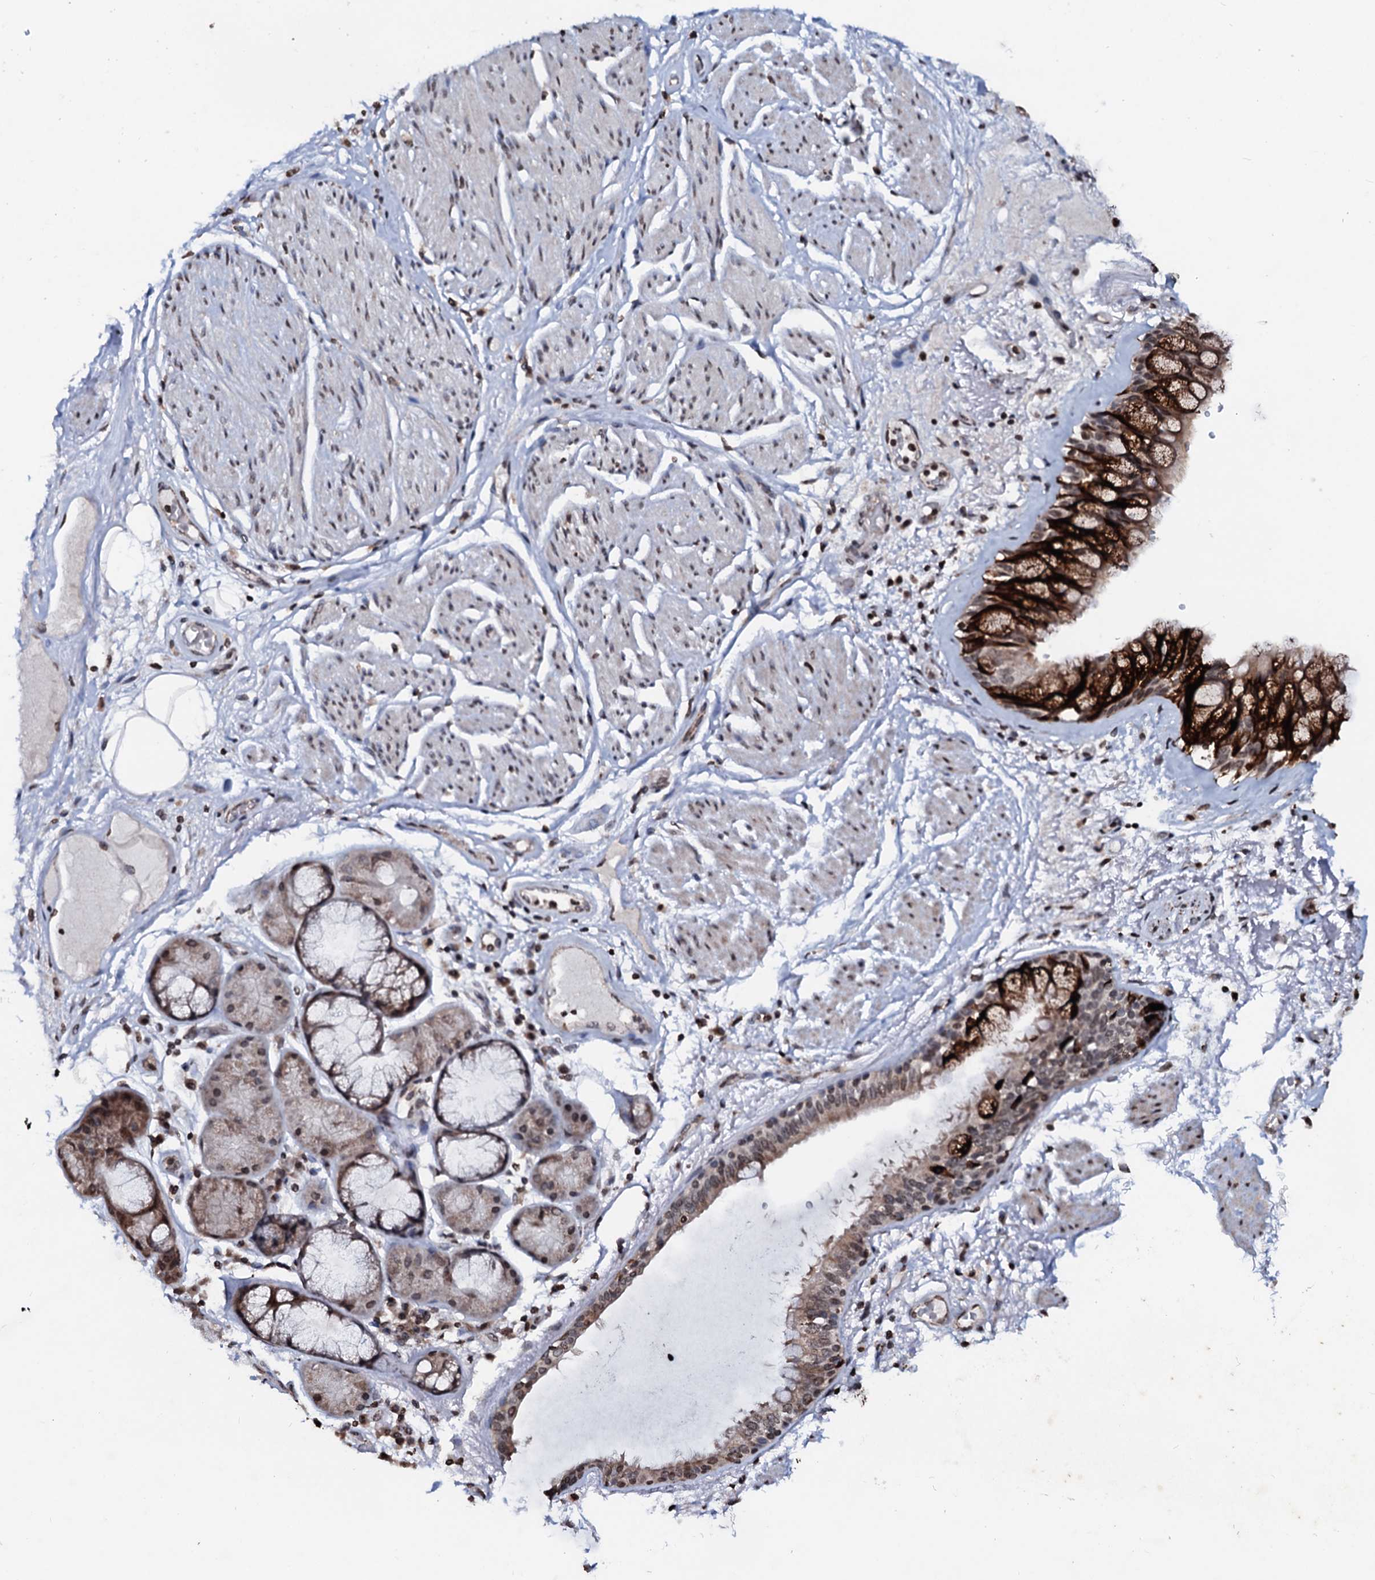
{"staining": {"intensity": "moderate", "quantity": "25%-75%", "location": "nuclear"}, "tissue": "adipose tissue", "cell_type": "Adipocytes", "image_type": "normal", "snomed": [{"axis": "morphology", "description": "Normal tissue, NOS"}, {"axis": "topography", "description": "Bronchus"}], "caption": "An IHC photomicrograph of benign tissue is shown. Protein staining in brown highlights moderate nuclear positivity in adipose tissue within adipocytes.", "gene": "LSM11", "patient": {"sex": "male", "age": 66}}